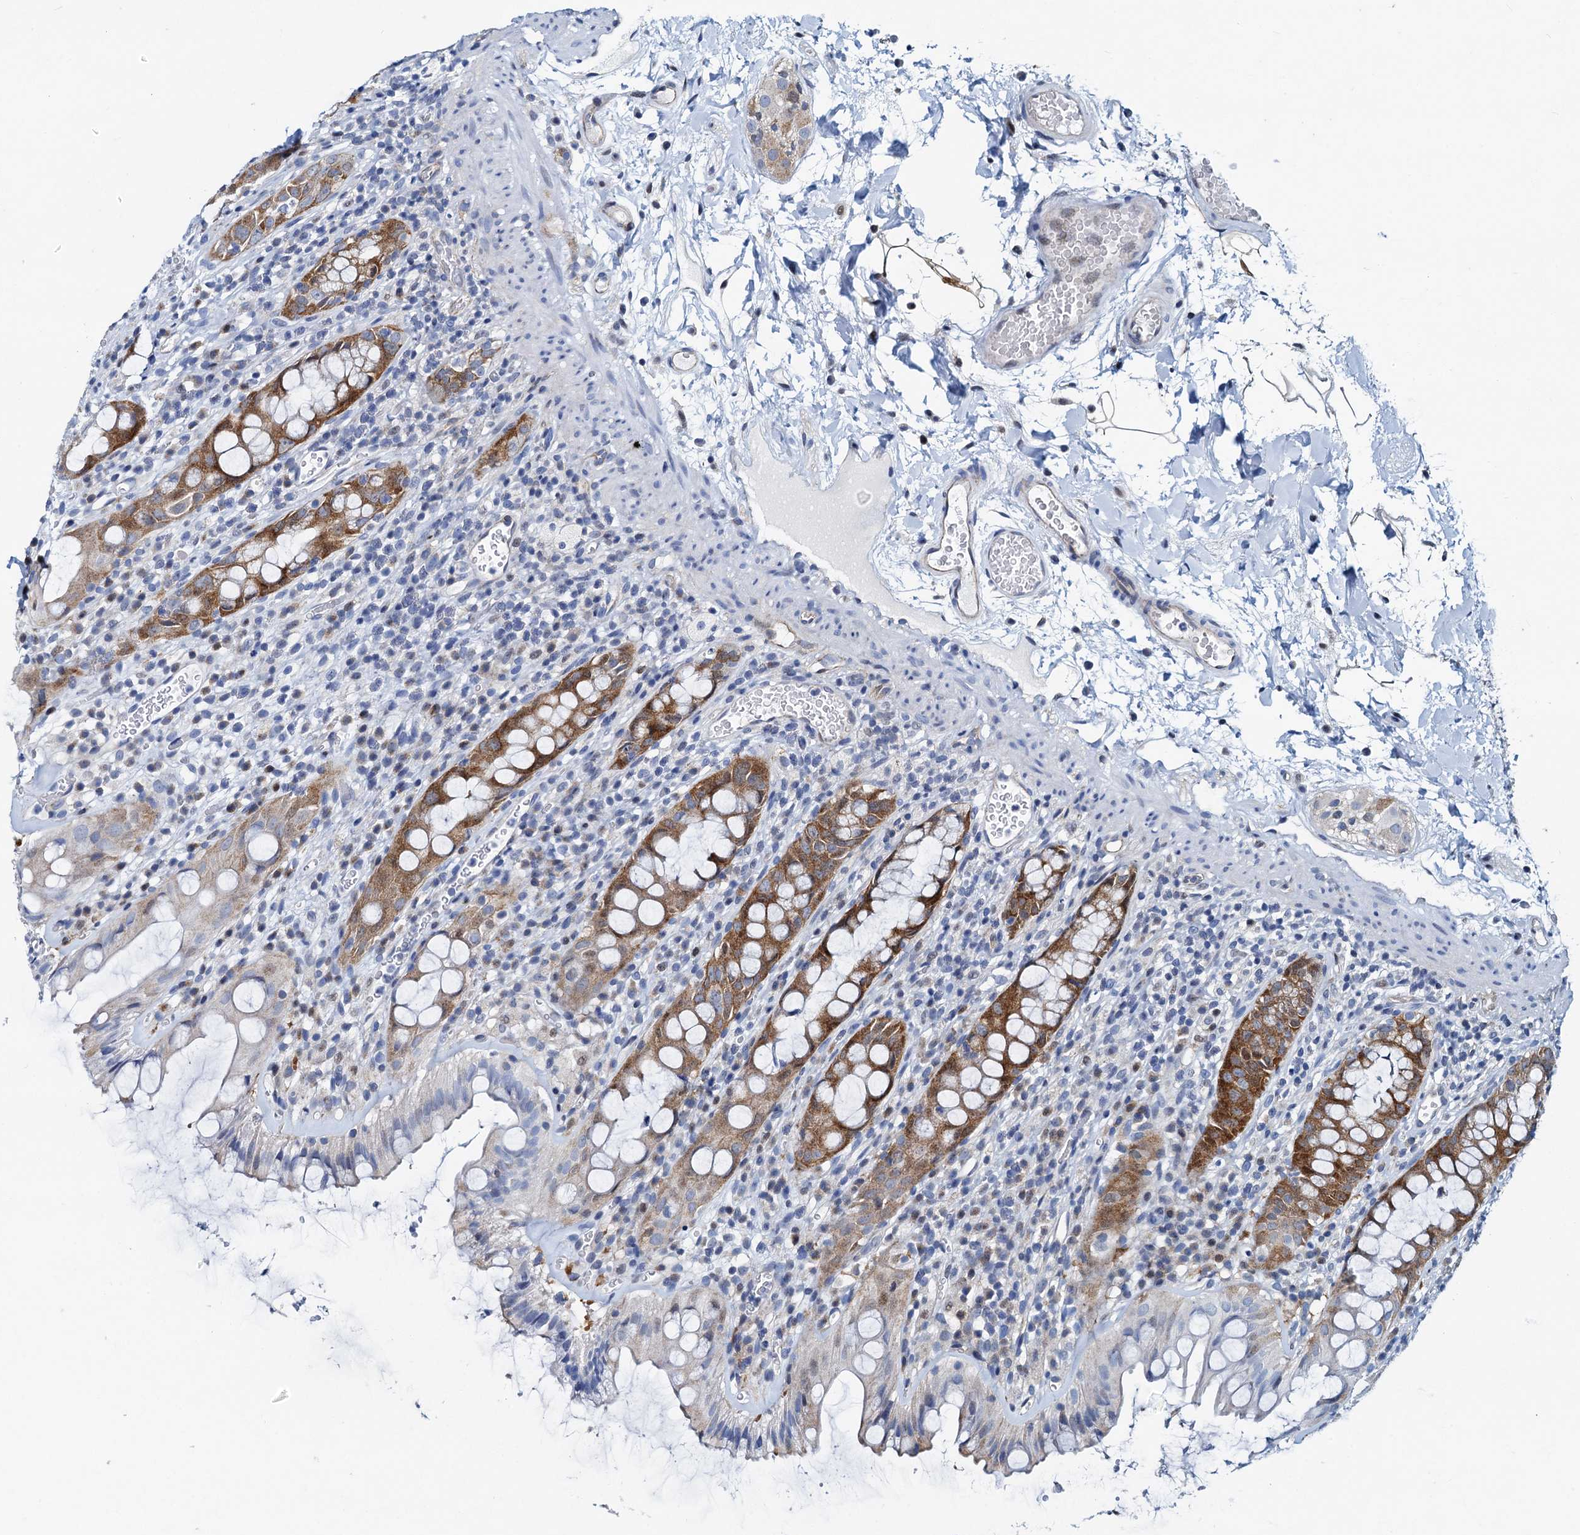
{"staining": {"intensity": "strong", "quantity": "25%-75%", "location": "cytoplasmic/membranous,nuclear"}, "tissue": "rectum", "cell_type": "Glandular cells", "image_type": "normal", "snomed": [{"axis": "morphology", "description": "Normal tissue, NOS"}, {"axis": "topography", "description": "Rectum"}], "caption": "Protein staining of benign rectum shows strong cytoplasmic/membranous,nuclear positivity in approximately 25%-75% of glandular cells.", "gene": "PTGES3", "patient": {"sex": "female", "age": 57}}